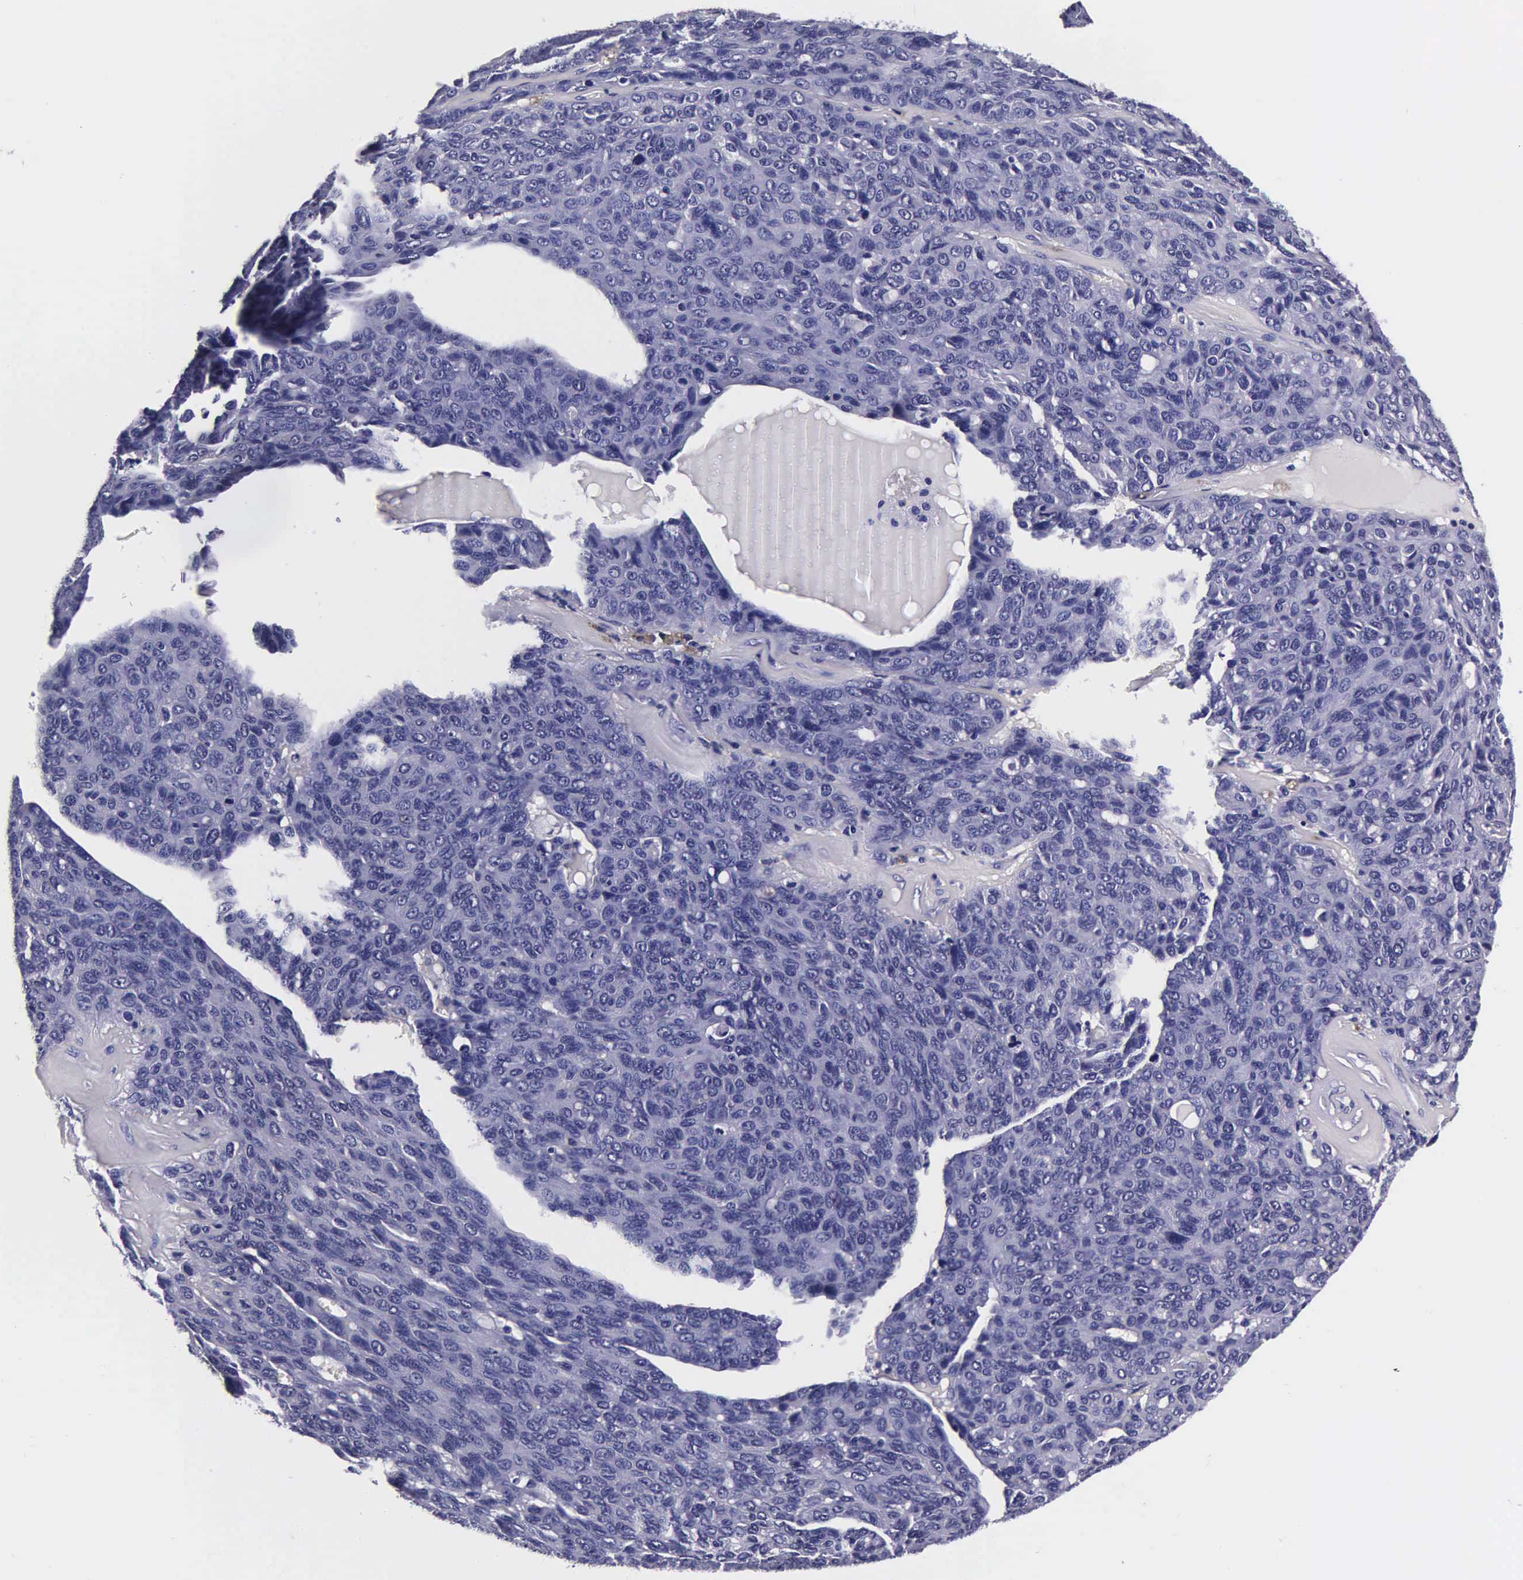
{"staining": {"intensity": "negative", "quantity": "none", "location": "none"}, "tissue": "ovarian cancer", "cell_type": "Tumor cells", "image_type": "cancer", "snomed": [{"axis": "morphology", "description": "Carcinoma, endometroid"}, {"axis": "topography", "description": "Ovary"}], "caption": "This image is of endometroid carcinoma (ovarian) stained with IHC to label a protein in brown with the nuclei are counter-stained blue. There is no positivity in tumor cells.", "gene": "IAPP", "patient": {"sex": "female", "age": 60}}